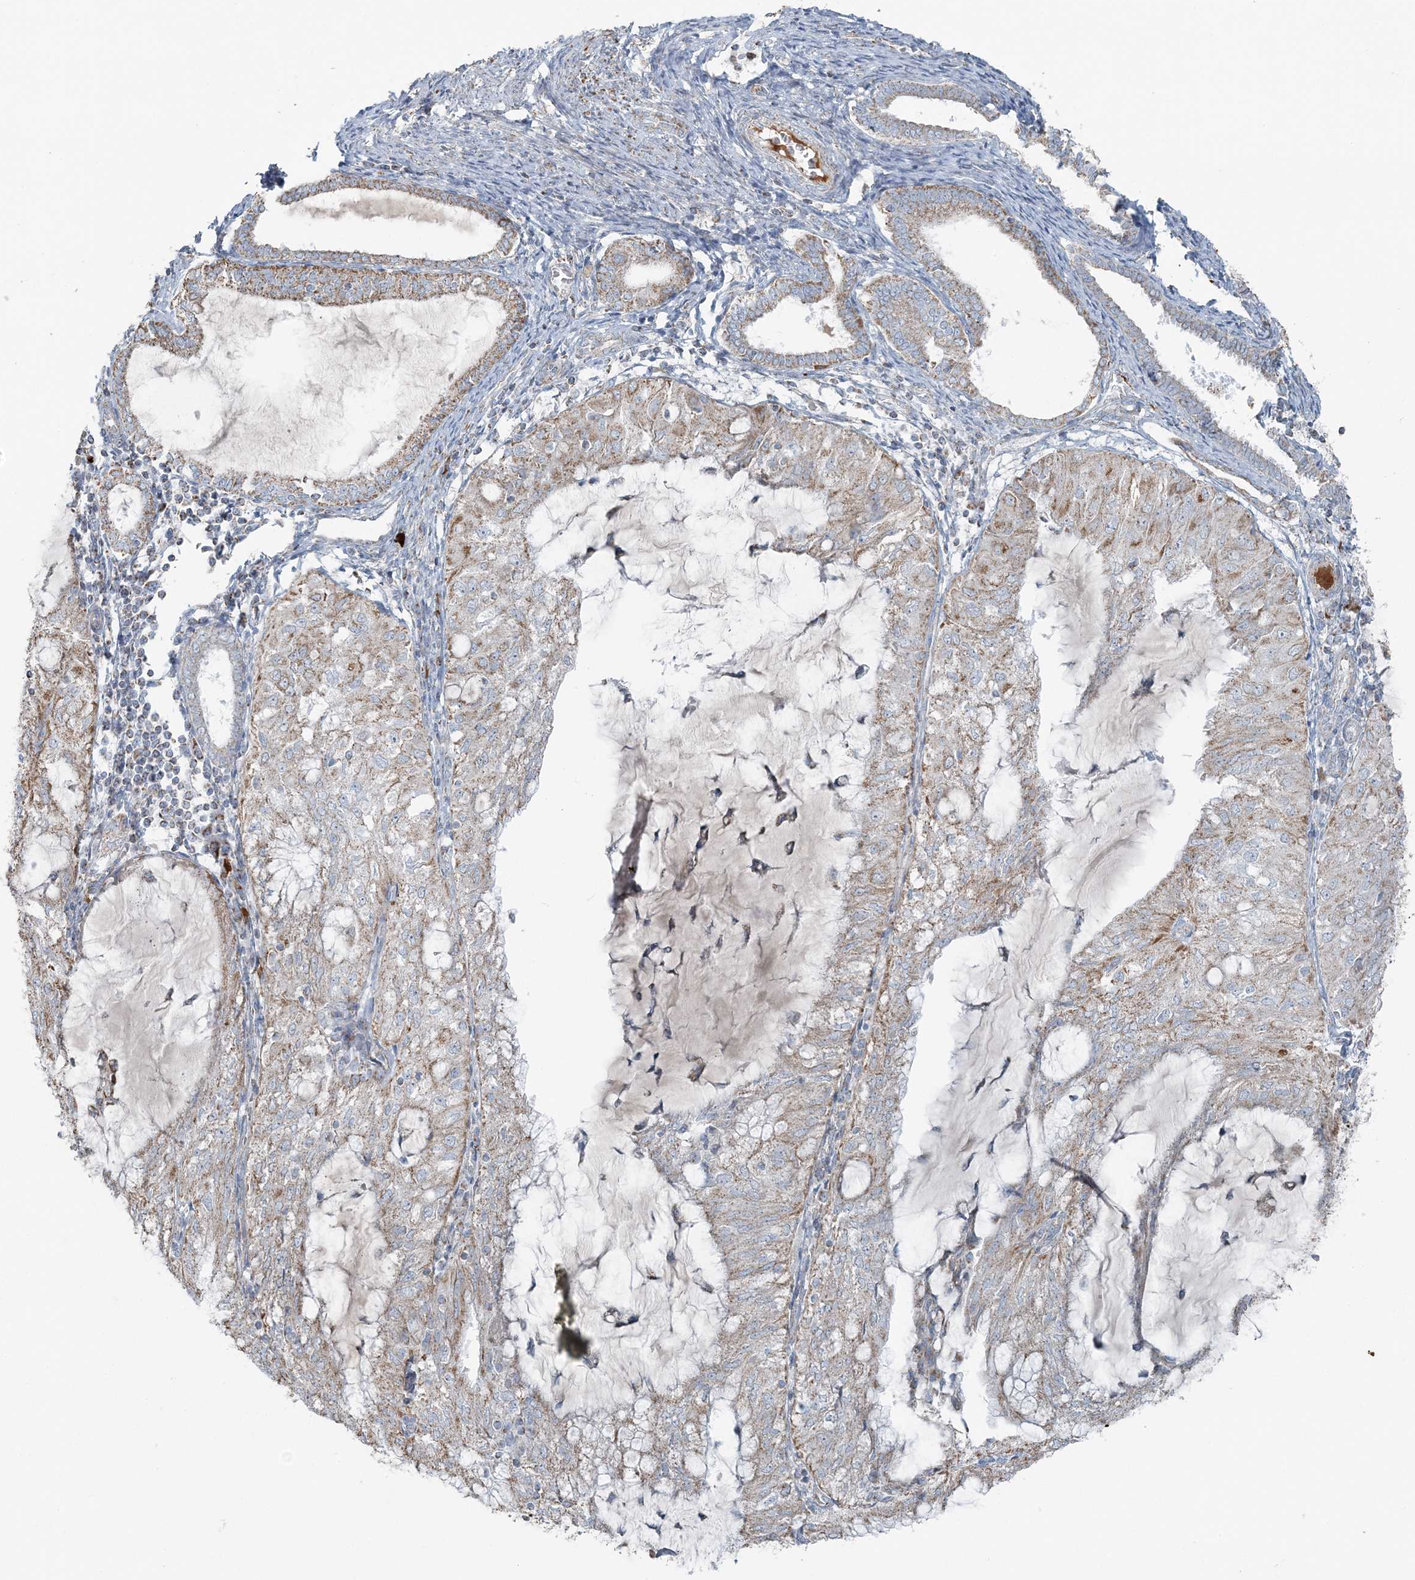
{"staining": {"intensity": "weak", "quantity": ">75%", "location": "cytoplasmic/membranous"}, "tissue": "endometrial cancer", "cell_type": "Tumor cells", "image_type": "cancer", "snomed": [{"axis": "morphology", "description": "Adenocarcinoma, NOS"}, {"axis": "topography", "description": "Endometrium"}], "caption": "Tumor cells display low levels of weak cytoplasmic/membranous staining in approximately >75% of cells in endometrial adenocarcinoma.", "gene": "SLC22A16", "patient": {"sex": "female", "age": 81}}